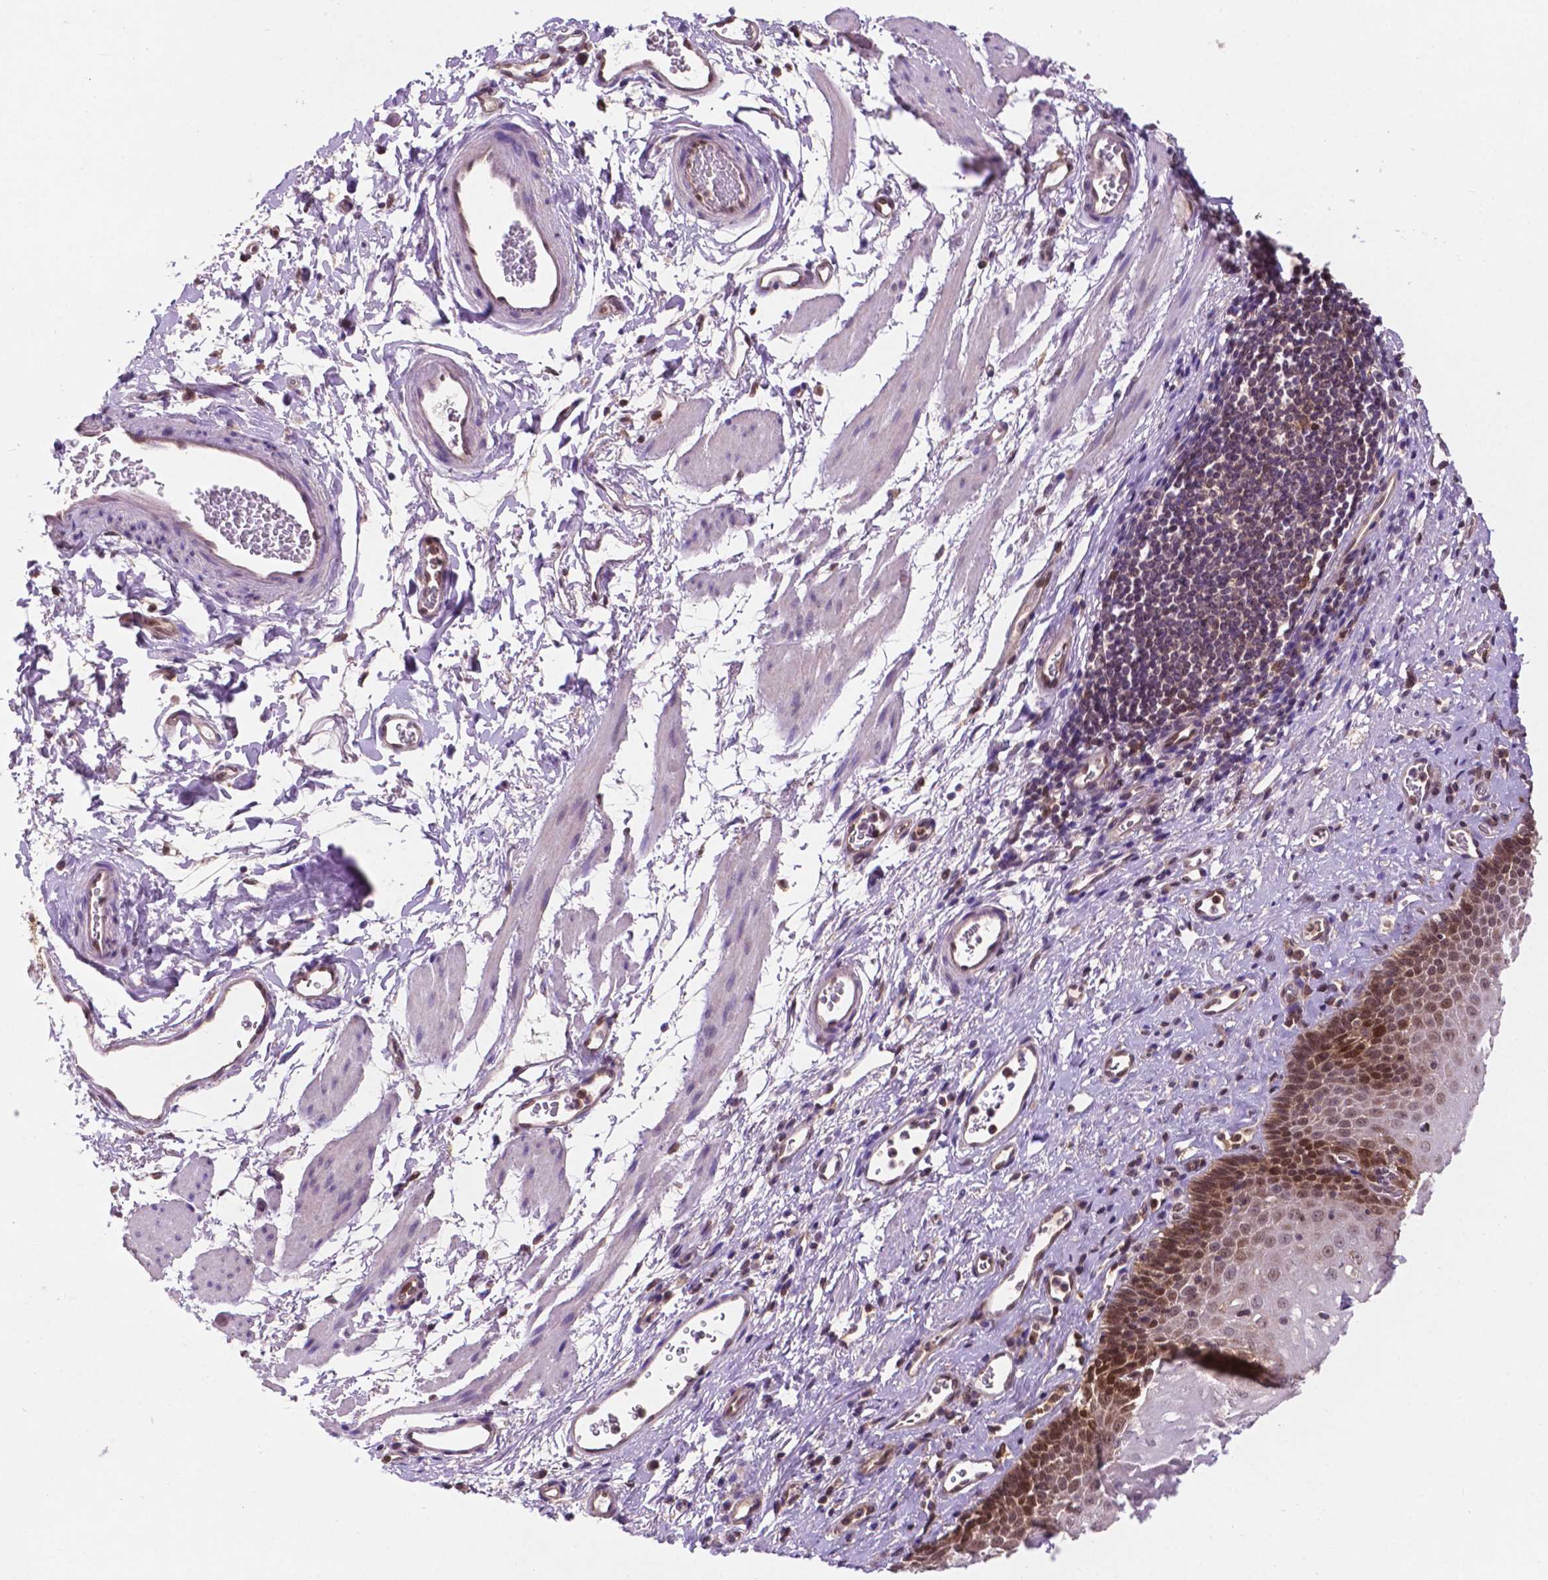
{"staining": {"intensity": "strong", "quantity": "25%-75%", "location": "cytoplasmic/membranous,nuclear"}, "tissue": "esophagus", "cell_type": "Squamous epithelial cells", "image_type": "normal", "snomed": [{"axis": "morphology", "description": "Normal tissue, NOS"}, {"axis": "topography", "description": "Esophagus"}], "caption": "Esophagus stained for a protein (brown) demonstrates strong cytoplasmic/membranous,nuclear positive positivity in approximately 25%-75% of squamous epithelial cells.", "gene": "UBE2L6", "patient": {"sex": "female", "age": 68}}